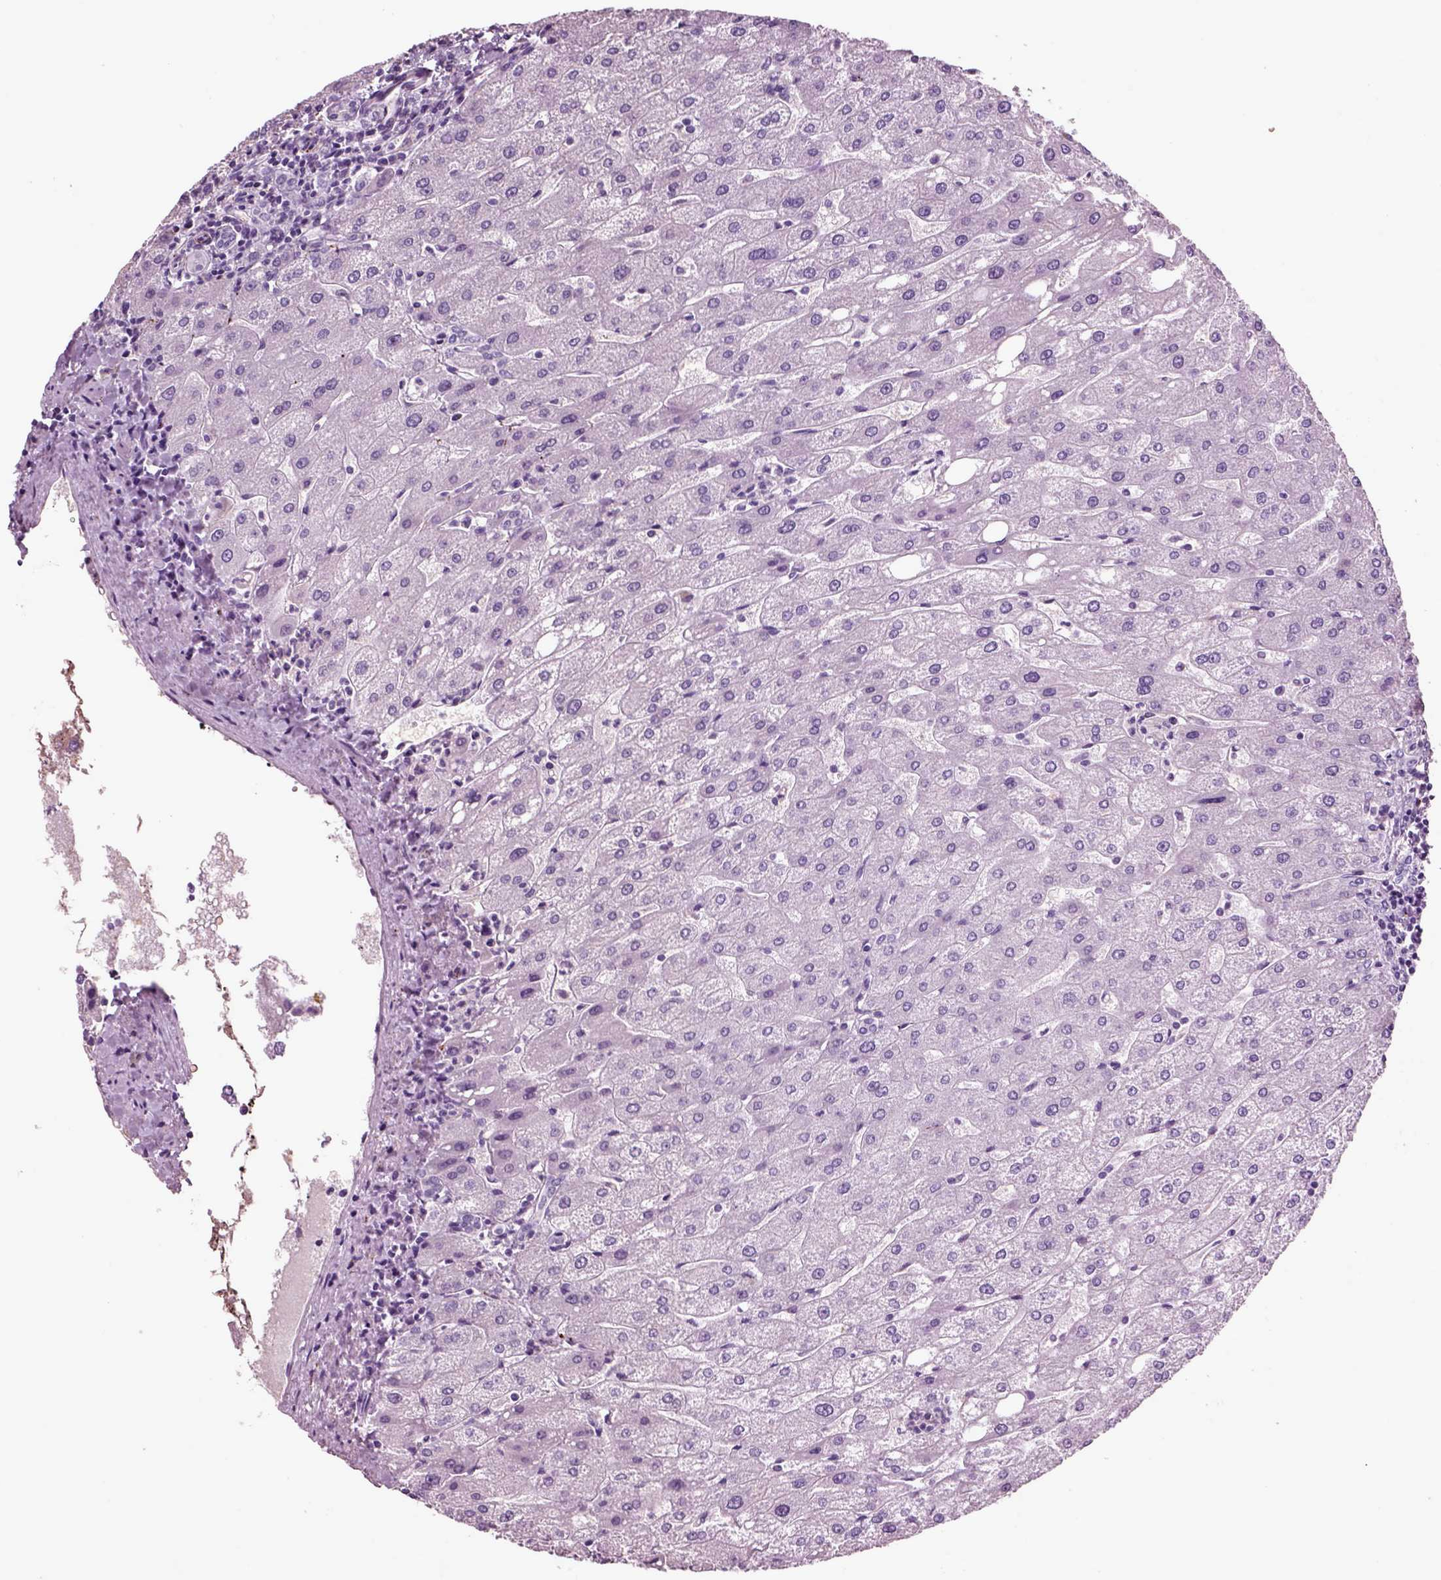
{"staining": {"intensity": "negative", "quantity": "none", "location": "none"}, "tissue": "liver", "cell_type": "Cholangiocytes", "image_type": "normal", "snomed": [{"axis": "morphology", "description": "Normal tissue, NOS"}, {"axis": "topography", "description": "Liver"}], "caption": "IHC photomicrograph of unremarkable liver stained for a protein (brown), which displays no positivity in cholangiocytes.", "gene": "CHGB", "patient": {"sex": "male", "age": 67}}